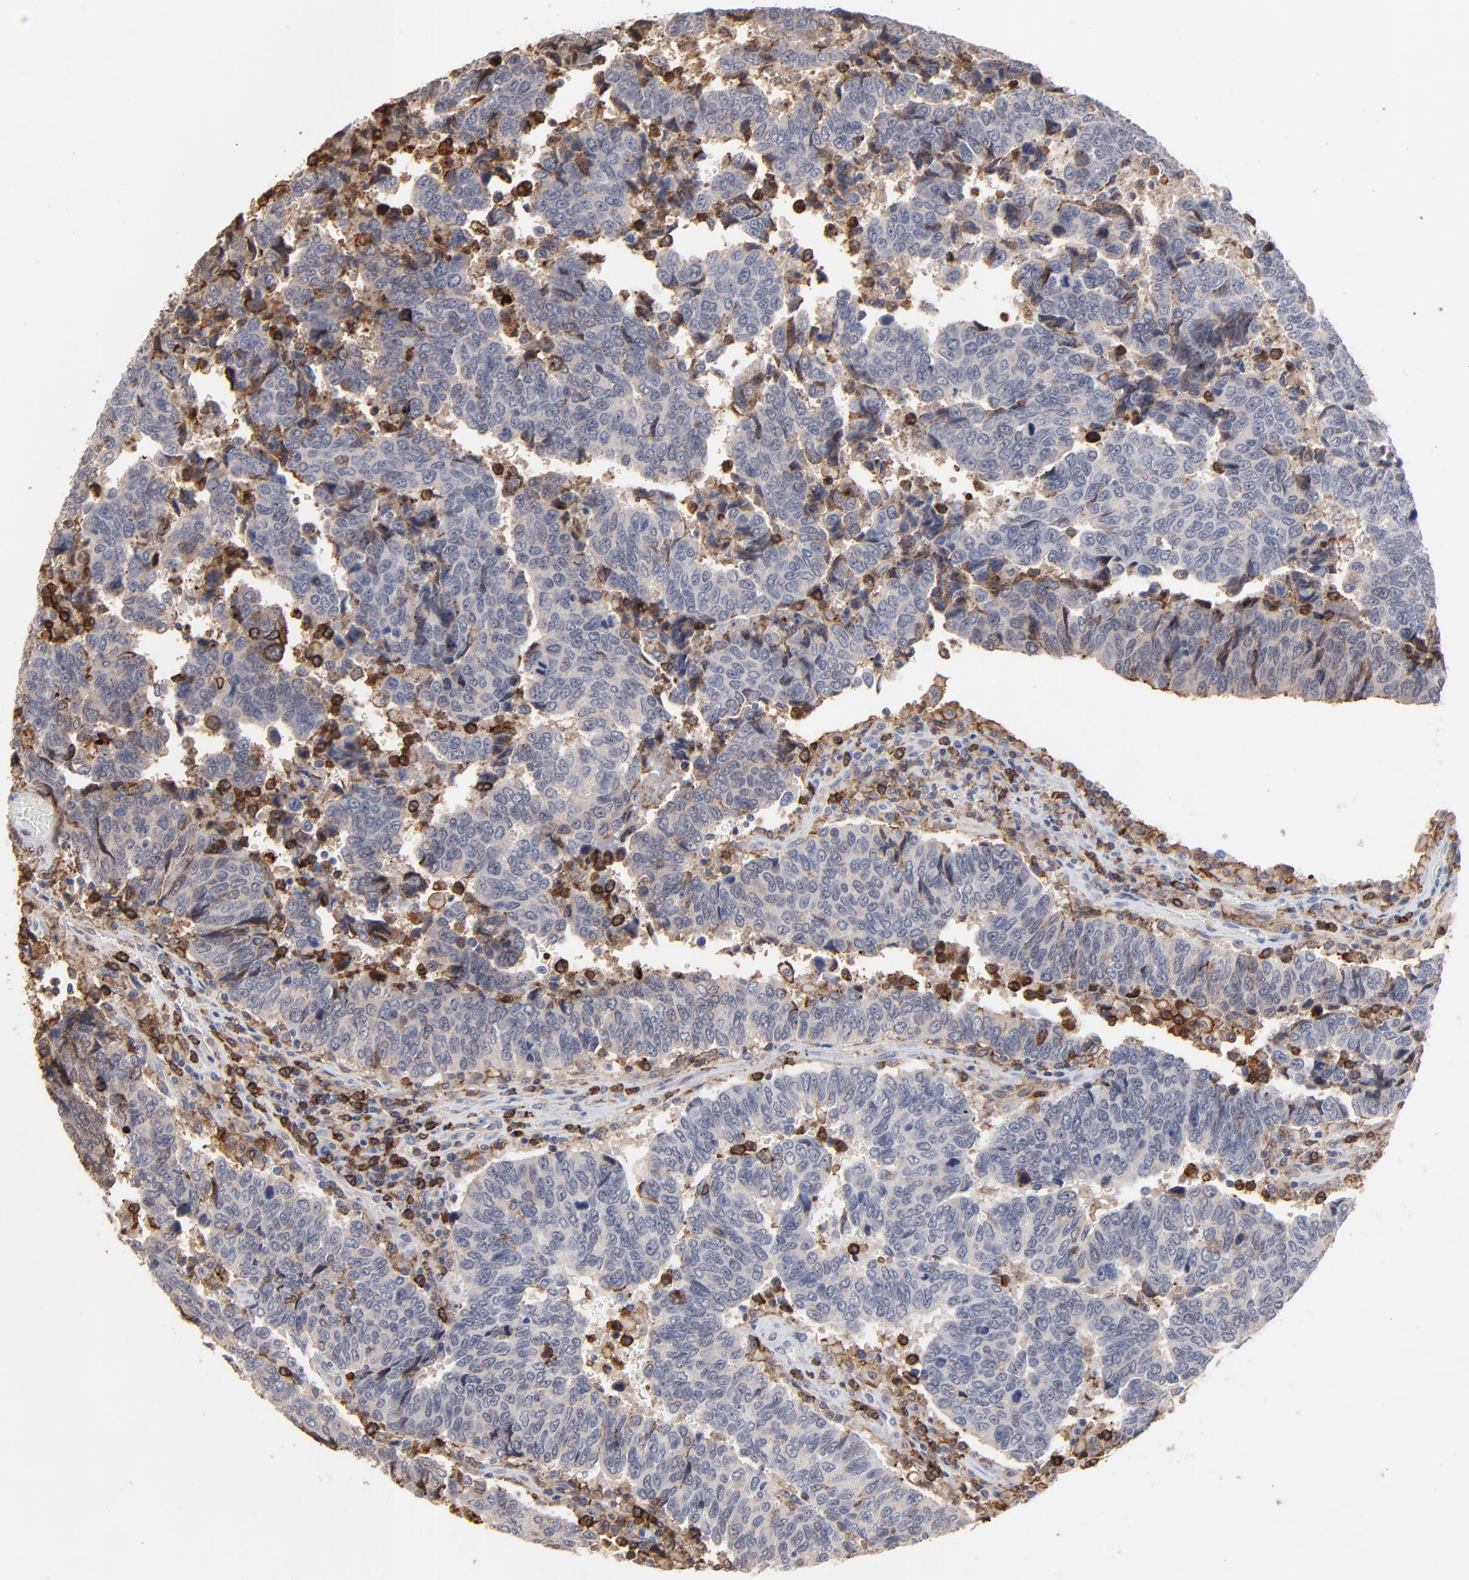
{"staining": {"intensity": "moderate", "quantity": "<25%", "location": "cytoplasmic/membranous"}, "tissue": "urothelial cancer", "cell_type": "Tumor cells", "image_type": "cancer", "snomed": [{"axis": "morphology", "description": "Urothelial carcinoma, High grade"}, {"axis": "topography", "description": "Urinary bladder"}], "caption": "Protein analysis of urothelial cancer tissue displays moderate cytoplasmic/membranous positivity in approximately <25% of tumor cells.", "gene": "SLC6A14", "patient": {"sex": "male", "age": 86}}